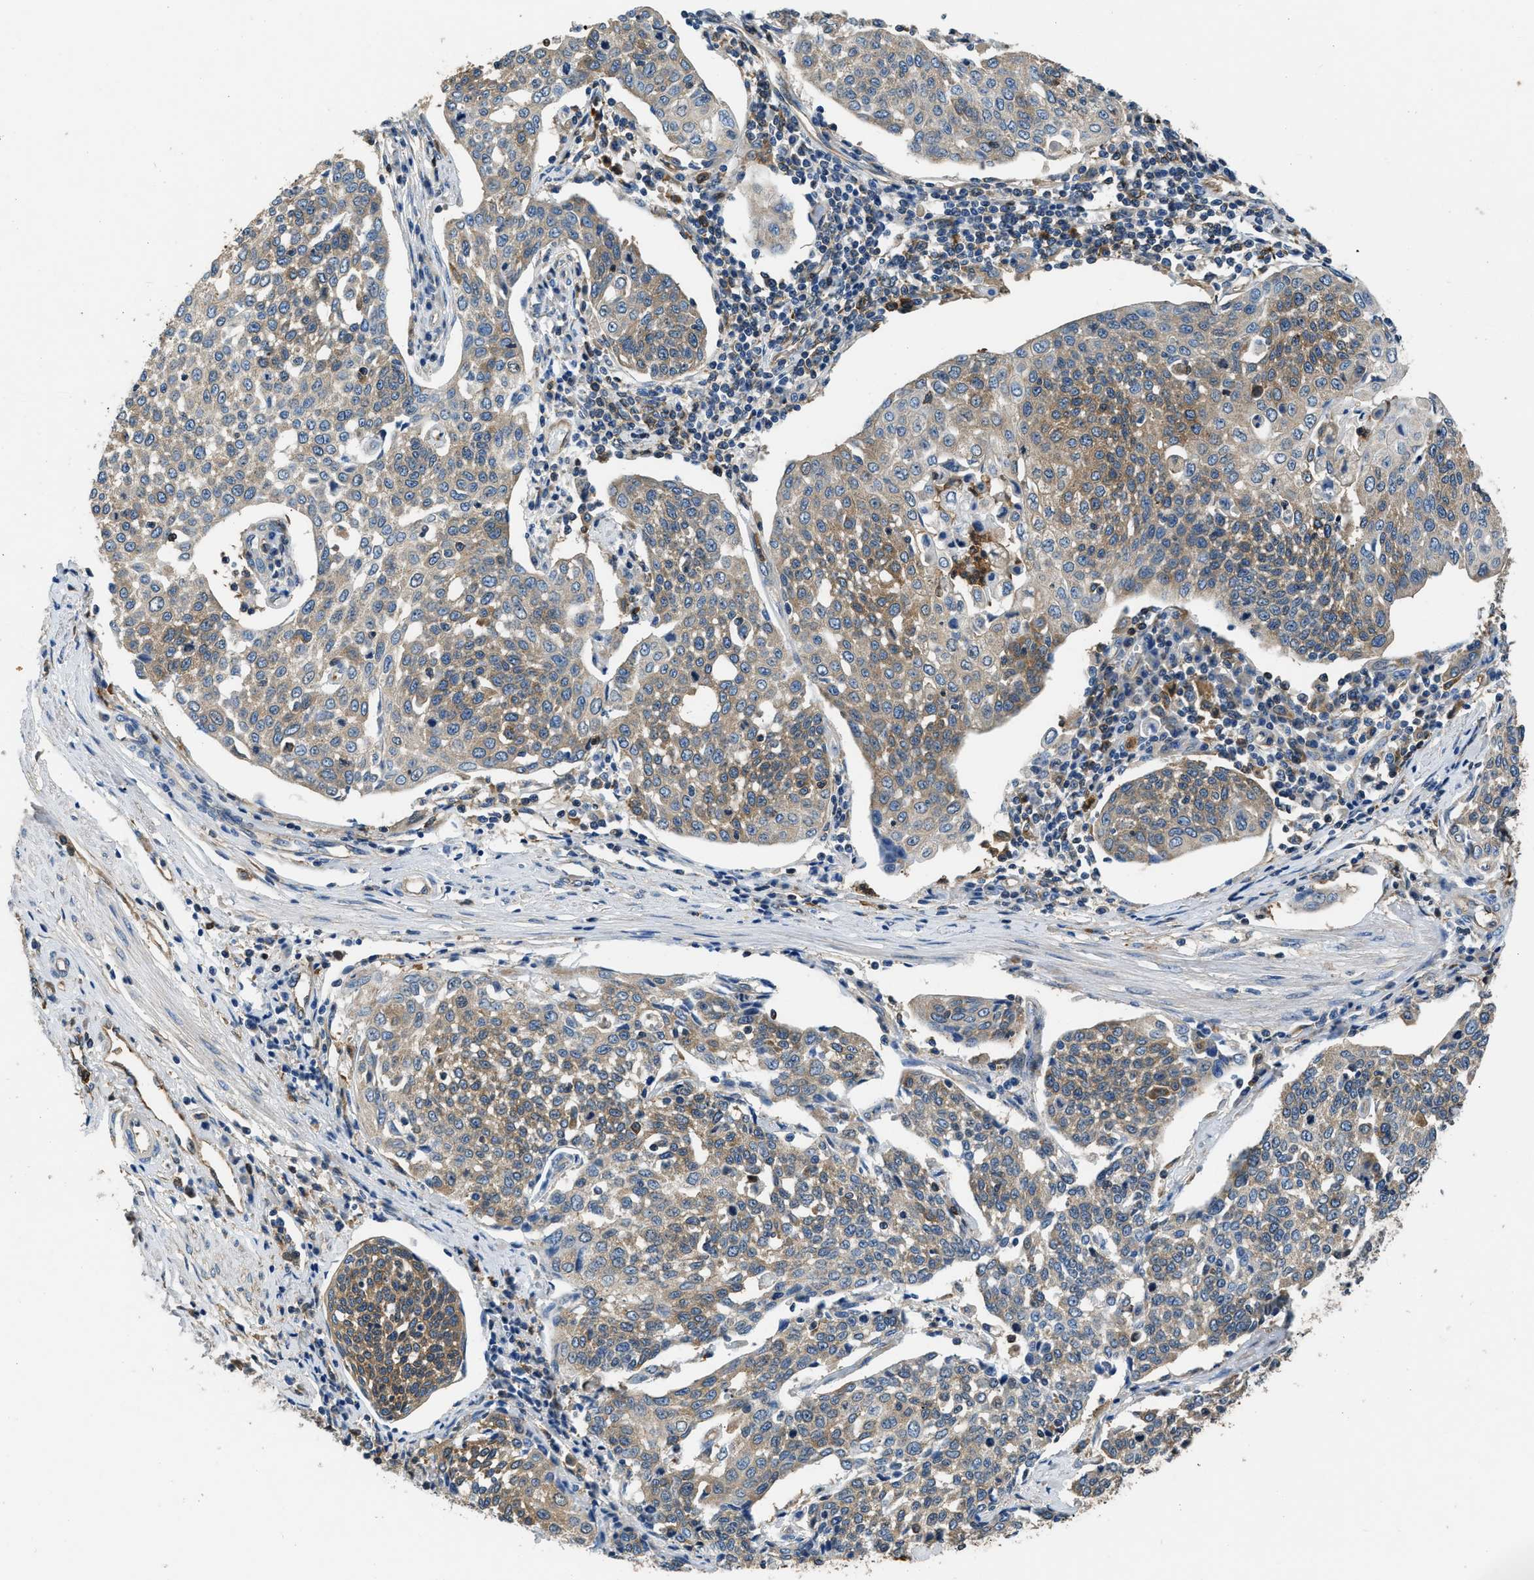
{"staining": {"intensity": "moderate", "quantity": ">75%", "location": "cytoplasmic/membranous"}, "tissue": "cervical cancer", "cell_type": "Tumor cells", "image_type": "cancer", "snomed": [{"axis": "morphology", "description": "Squamous cell carcinoma, NOS"}, {"axis": "topography", "description": "Cervix"}], "caption": "Immunohistochemistry (IHC) (DAB) staining of squamous cell carcinoma (cervical) demonstrates moderate cytoplasmic/membranous protein positivity in approximately >75% of tumor cells.", "gene": "PKM", "patient": {"sex": "female", "age": 34}}